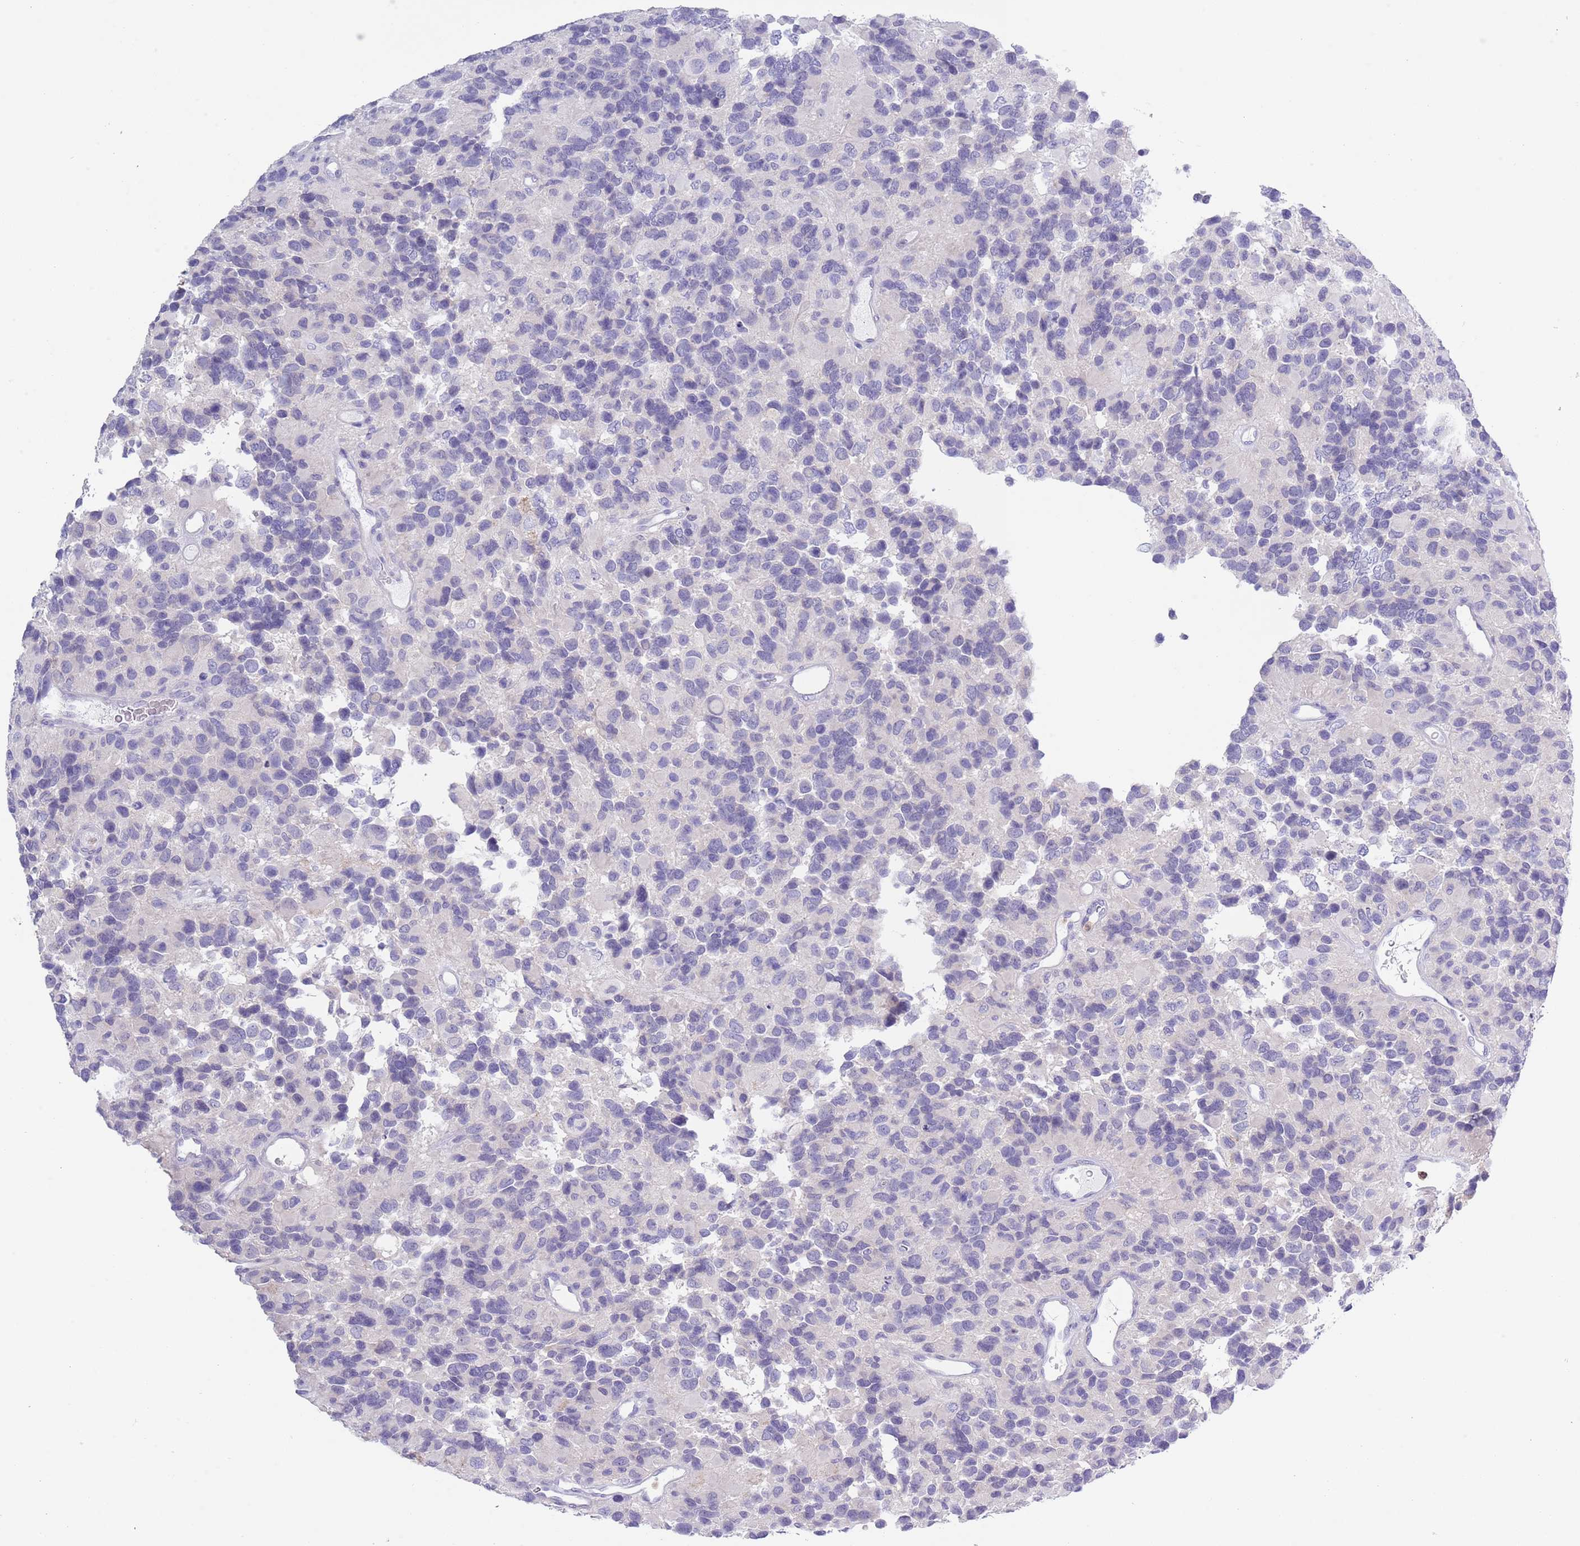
{"staining": {"intensity": "negative", "quantity": "none", "location": "none"}, "tissue": "glioma", "cell_type": "Tumor cells", "image_type": "cancer", "snomed": [{"axis": "morphology", "description": "Glioma, malignant, High grade"}, {"axis": "topography", "description": "Brain"}], "caption": "DAB immunohistochemical staining of human malignant glioma (high-grade) exhibits no significant expression in tumor cells. (DAB immunohistochemistry (IHC) with hematoxylin counter stain).", "gene": "ZFP2", "patient": {"sex": "male", "age": 77}}